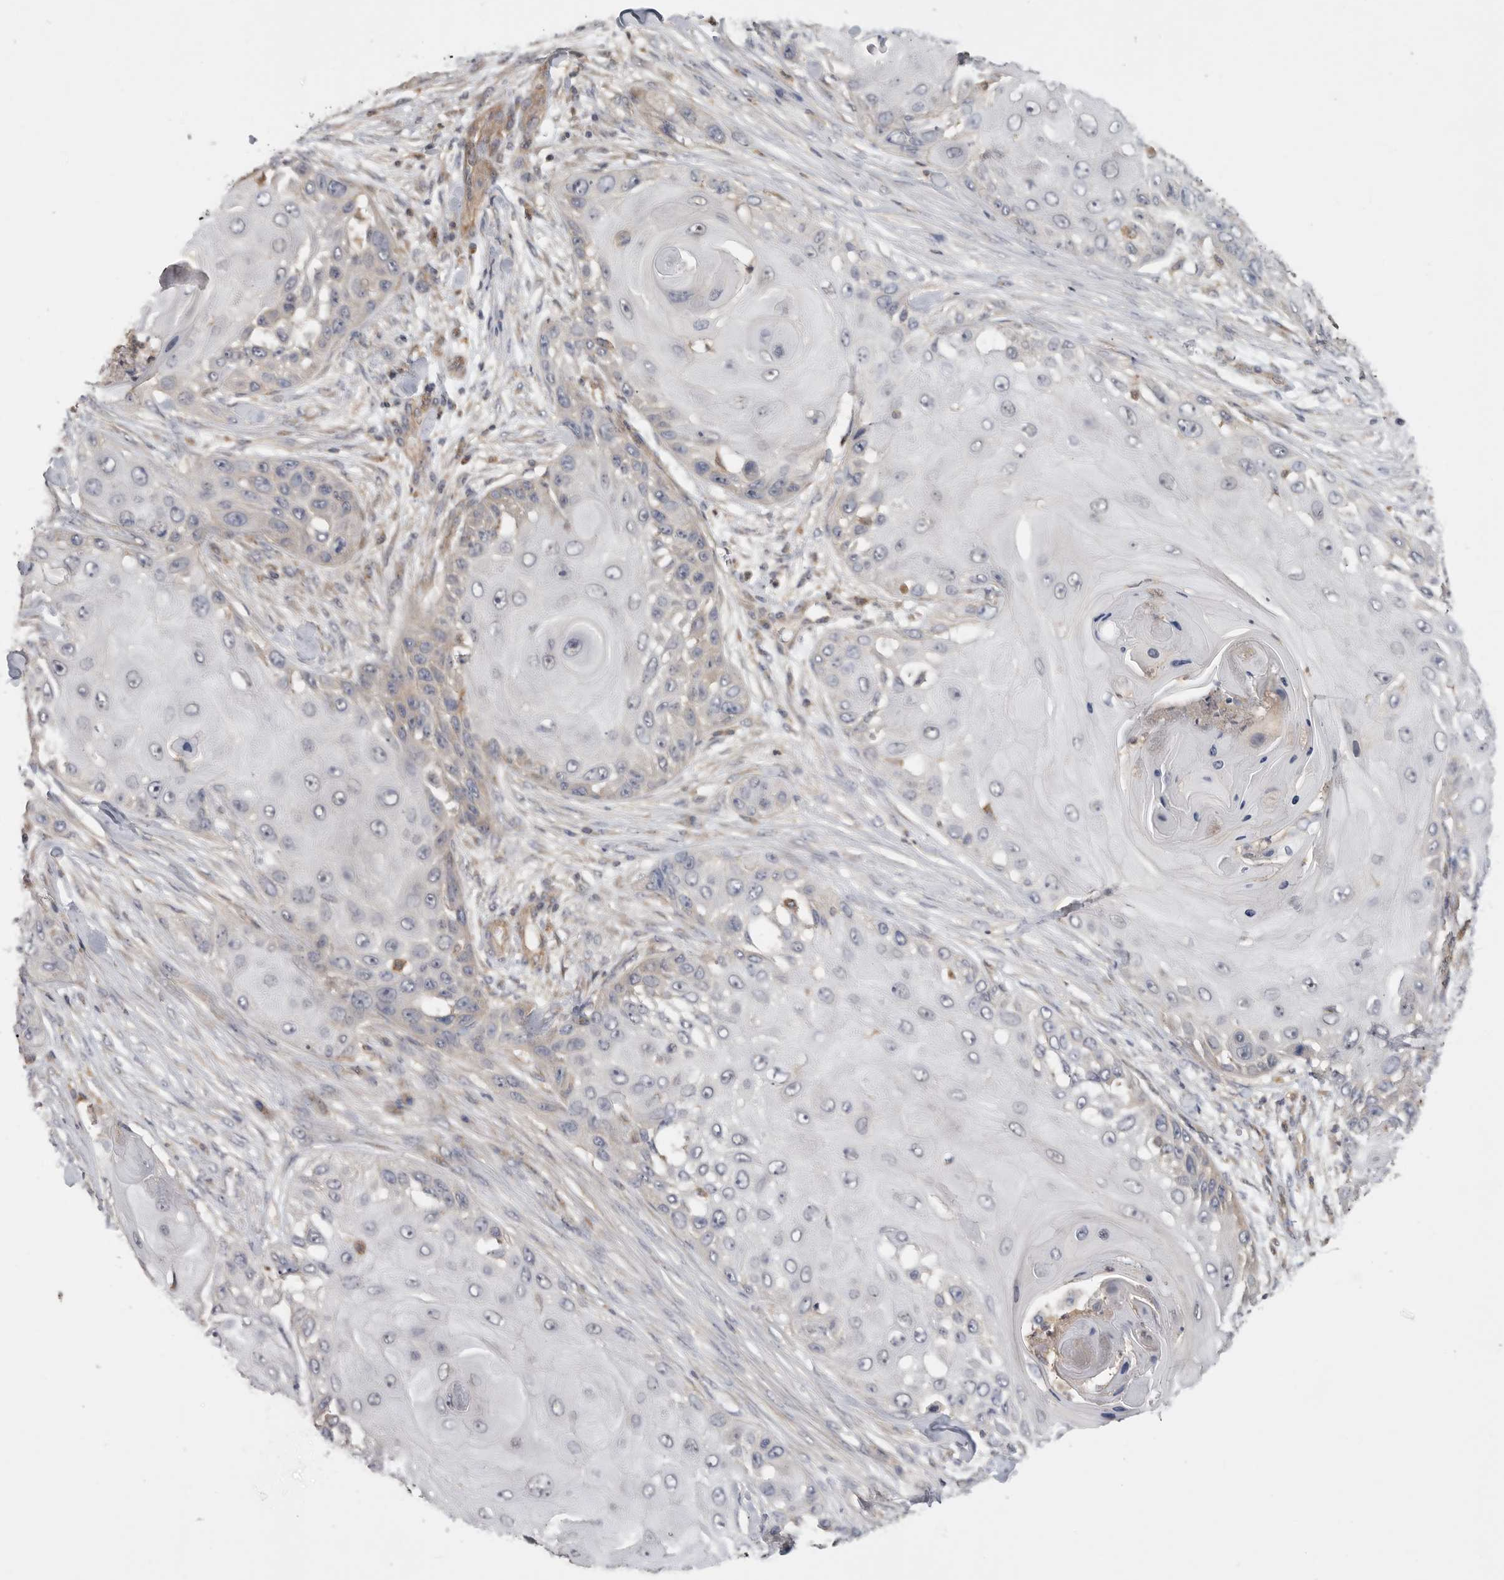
{"staining": {"intensity": "negative", "quantity": "none", "location": "none"}, "tissue": "skin cancer", "cell_type": "Tumor cells", "image_type": "cancer", "snomed": [{"axis": "morphology", "description": "Squamous cell carcinoma, NOS"}, {"axis": "topography", "description": "Skin"}], "caption": "DAB immunohistochemical staining of skin cancer displays no significant positivity in tumor cells.", "gene": "ZNF232", "patient": {"sex": "female", "age": 44}}